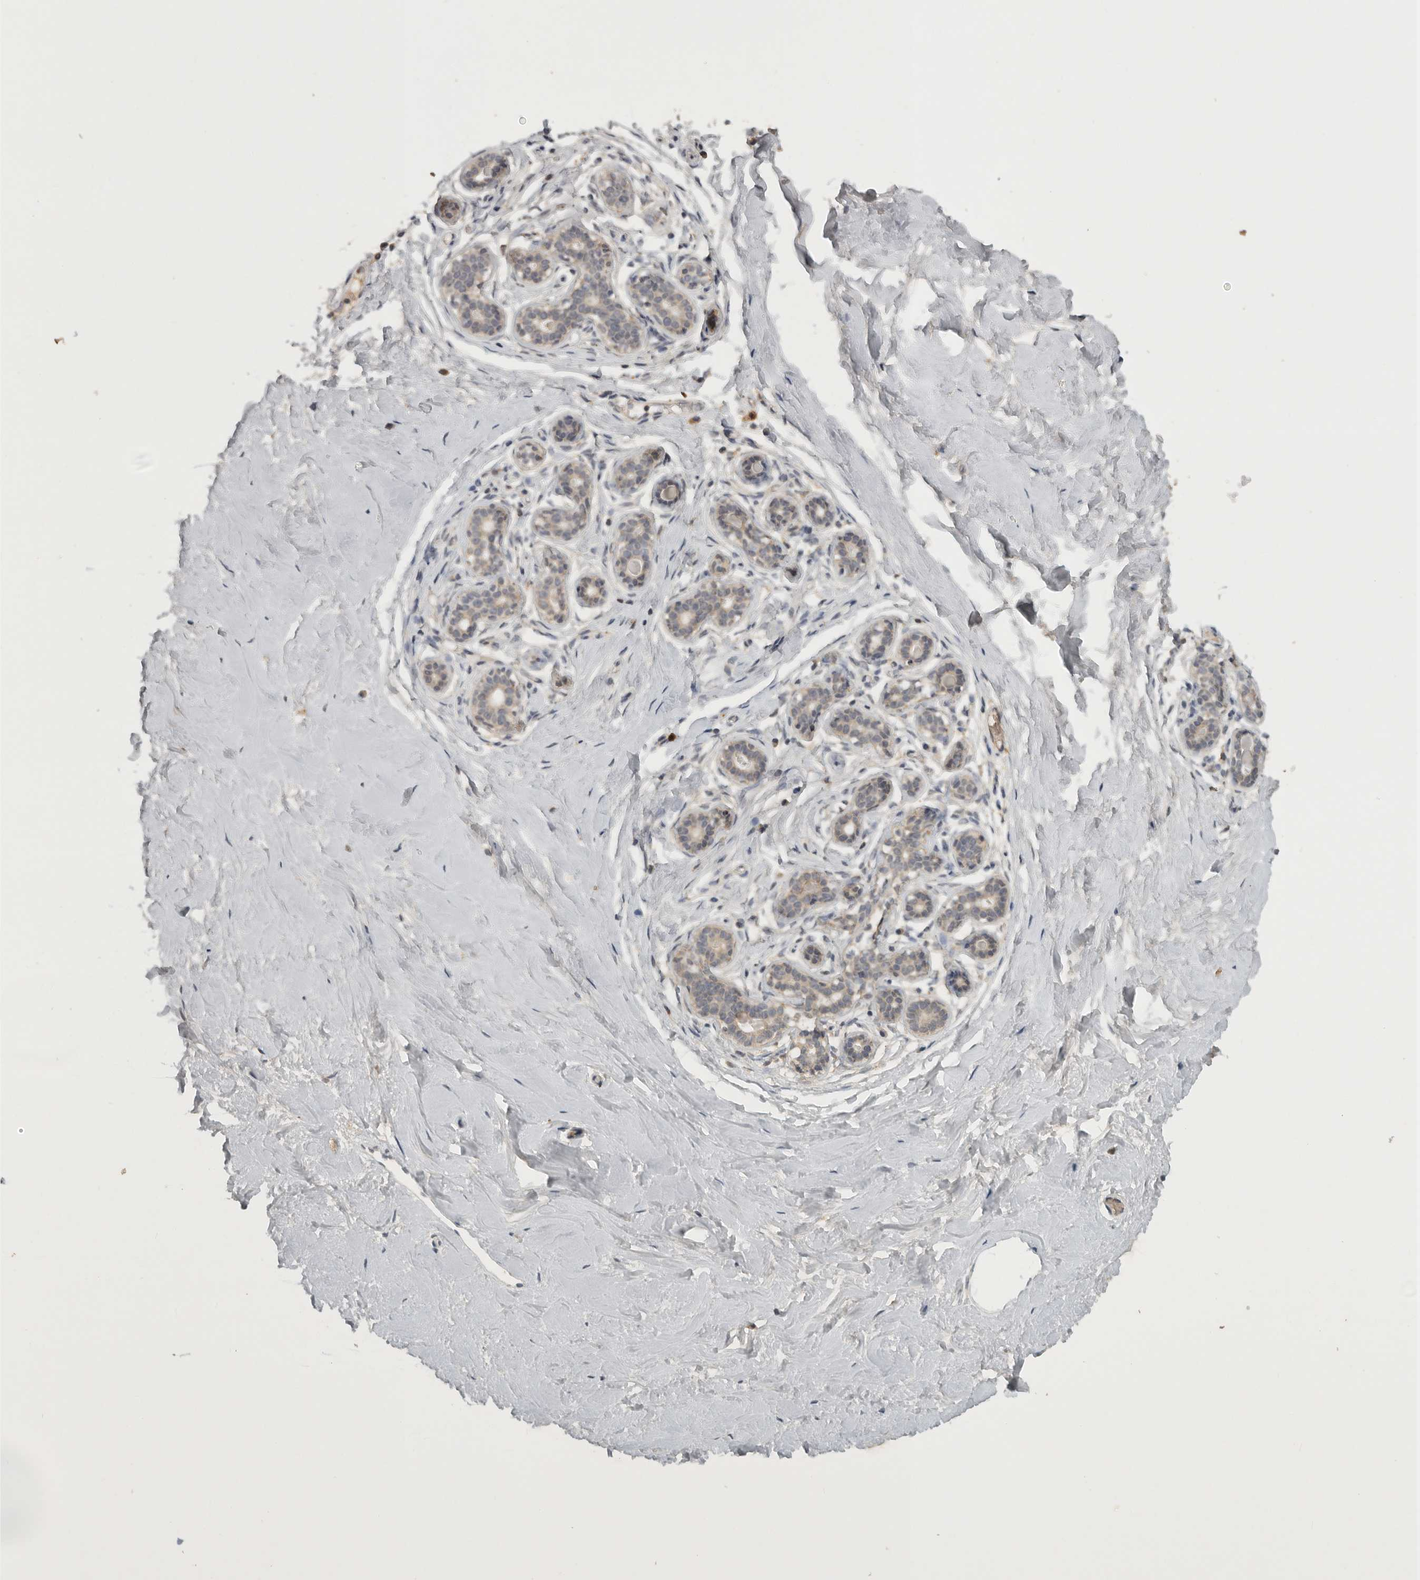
{"staining": {"intensity": "negative", "quantity": "none", "location": "none"}, "tissue": "breast", "cell_type": "Adipocytes", "image_type": "normal", "snomed": [{"axis": "morphology", "description": "Normal tissue, NOS"}, {"axis": "morphology", "description": "Adenoma, NOS"}, {"axis": "topography", "description": "Breast"}], "caption": "An IHC image of unremarkable breast is shown. There is no staining in adipocytes of breast. (Stains: DAB immunohistochemistry (IHC) with hematoxylin counter stain, Microscopy: brightfield microscopy at high magnification).", "gene": "ADAMTS4", "patient": {"sex": "female", "age": 23}}